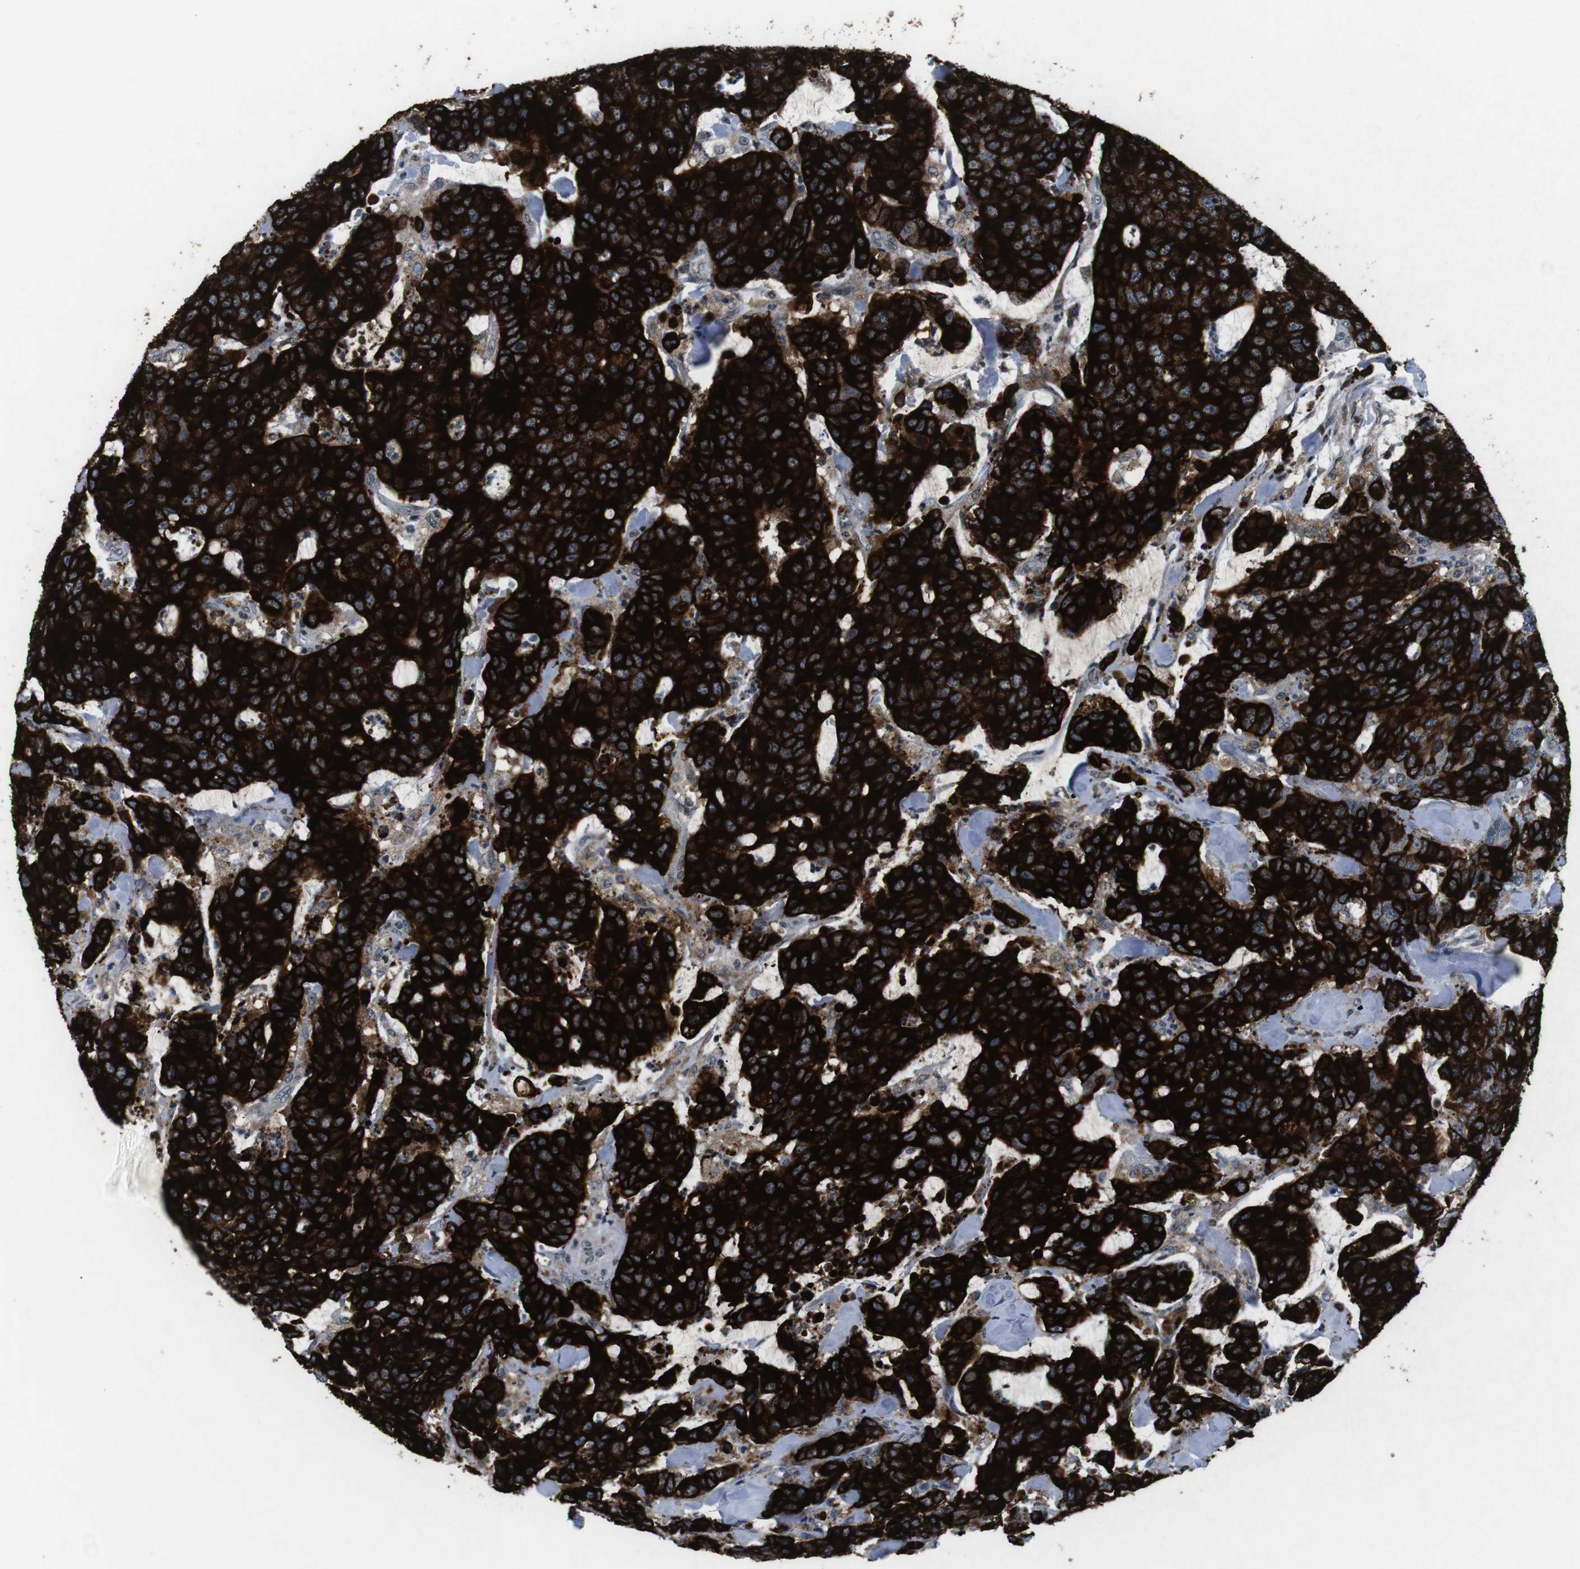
{"staining": {"intensity": "strong", "quantity": ">75%", "location": "cytoplasmic/membranous"}, "tissue": "colorectal cancer", "cell_type": "Tumor cells", "image_type": "cancer", "snomed": [{"axis": "morphology", "description": "Adenocarcinoma, NOS"}, {"axis": "topography", "description": "Colon"}], "caption": "Brown immunohistochemical staining in human colorectal cancer (adenocarcinoma) shows strong cytoplasmic/membranous staining in about >75% of tumor cells.", "gene": "MUC2", "patient": {"sex": "female", "age": 86}}